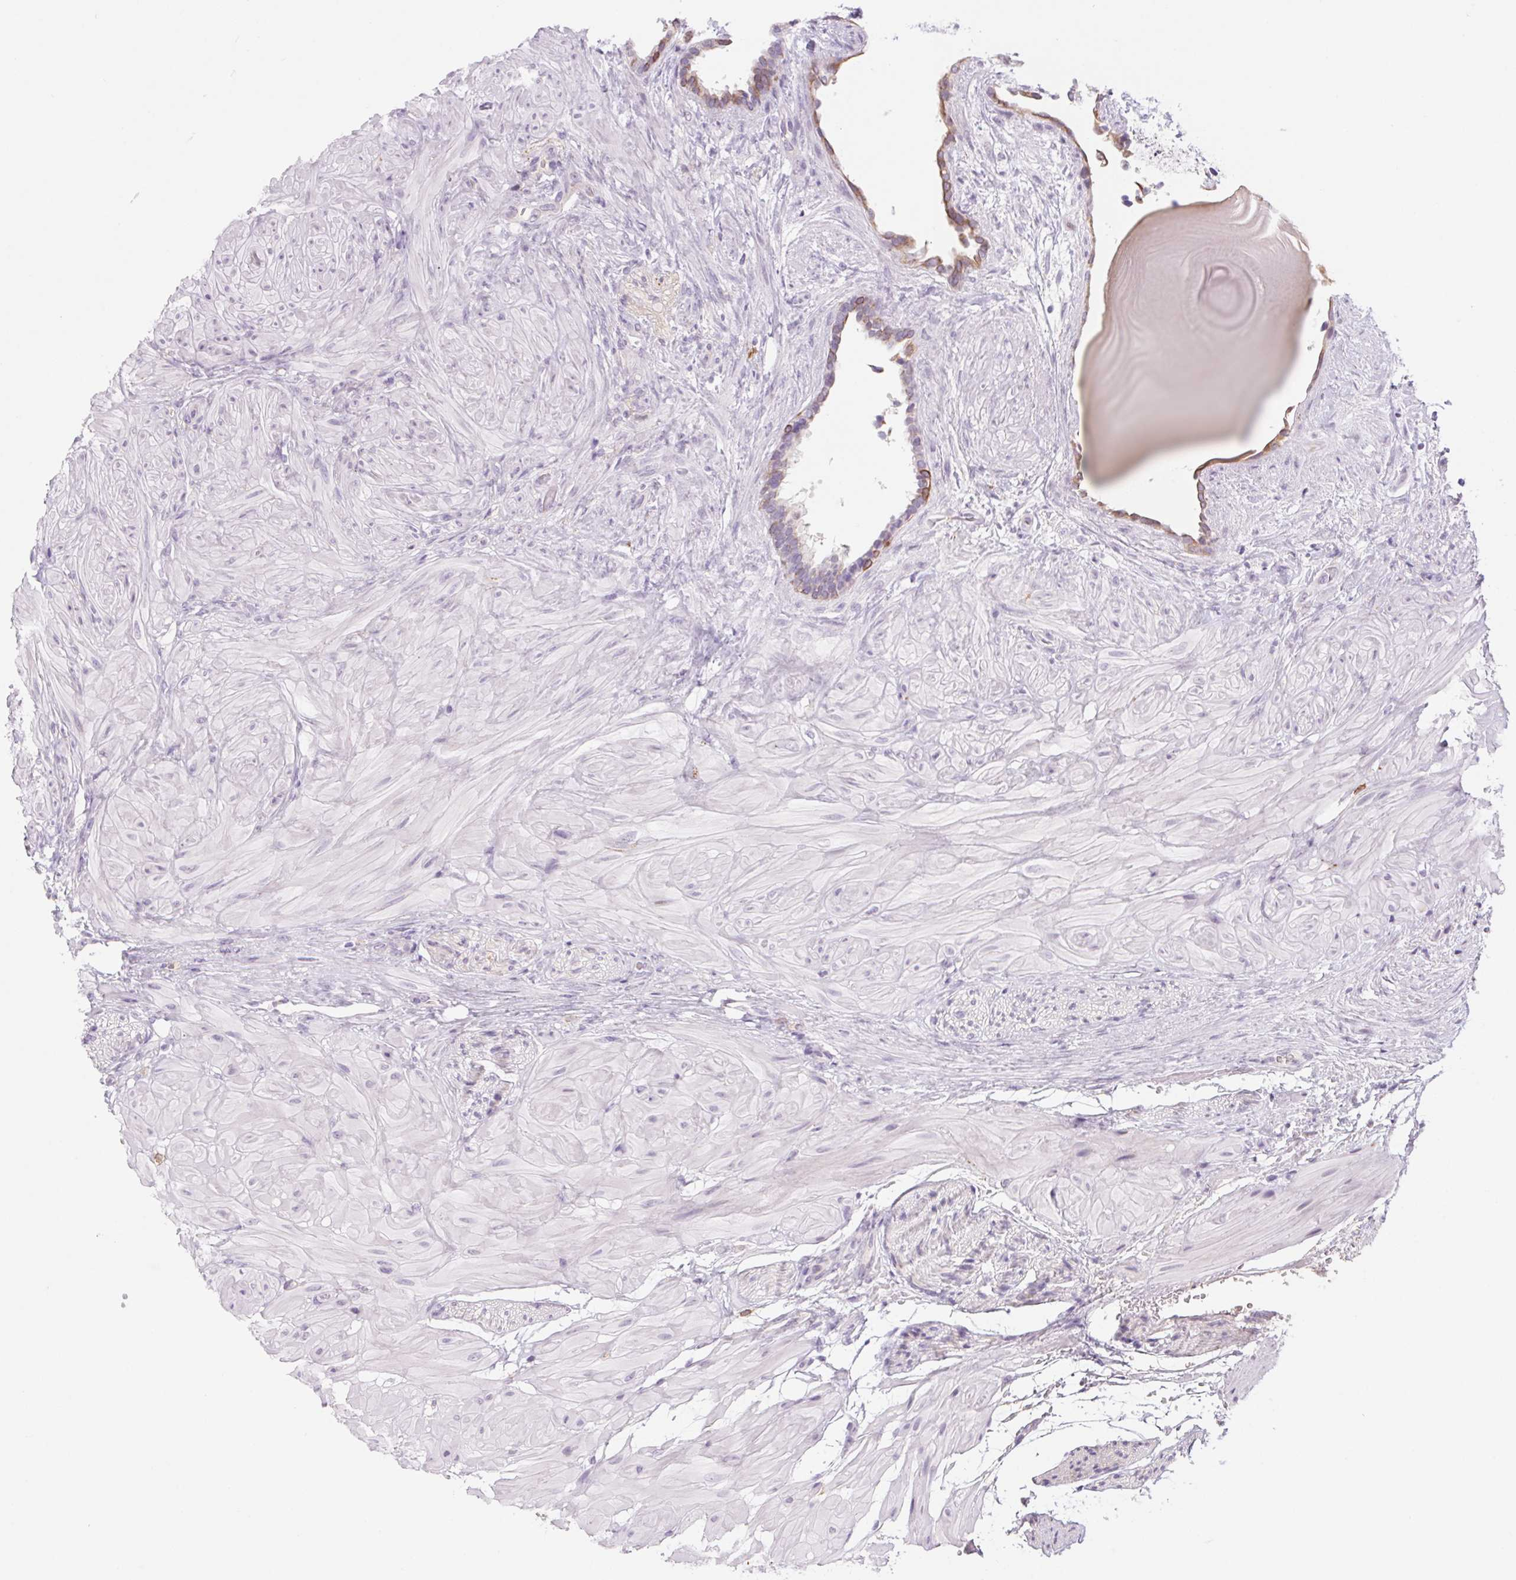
{"staining": {"intensity": "moderate", "quantity": "<25%", "location": "cytoplasmic/membranous"}, "tissue": "seminal vesicle", "cell_type": "Glandular cells", "image_type": "normal", "snomed": [{"axis": "morphology", "description": "Normal tissue, NOS"}, {"axis": "topography", "description": "Seminal veicle"}], "caption": "IHC photomicrograph of unremarkable seminal vesicle: seminal vesicle stained using immunohistochemistry displays low levels of moderate protein expression localized specifically in the cytoplasmic/membranous of glandular cells, appearing as a cytoplasmic/membranous brown color.", "gene": "KRT1", "patient": {"sex": "male", "age": 57}}